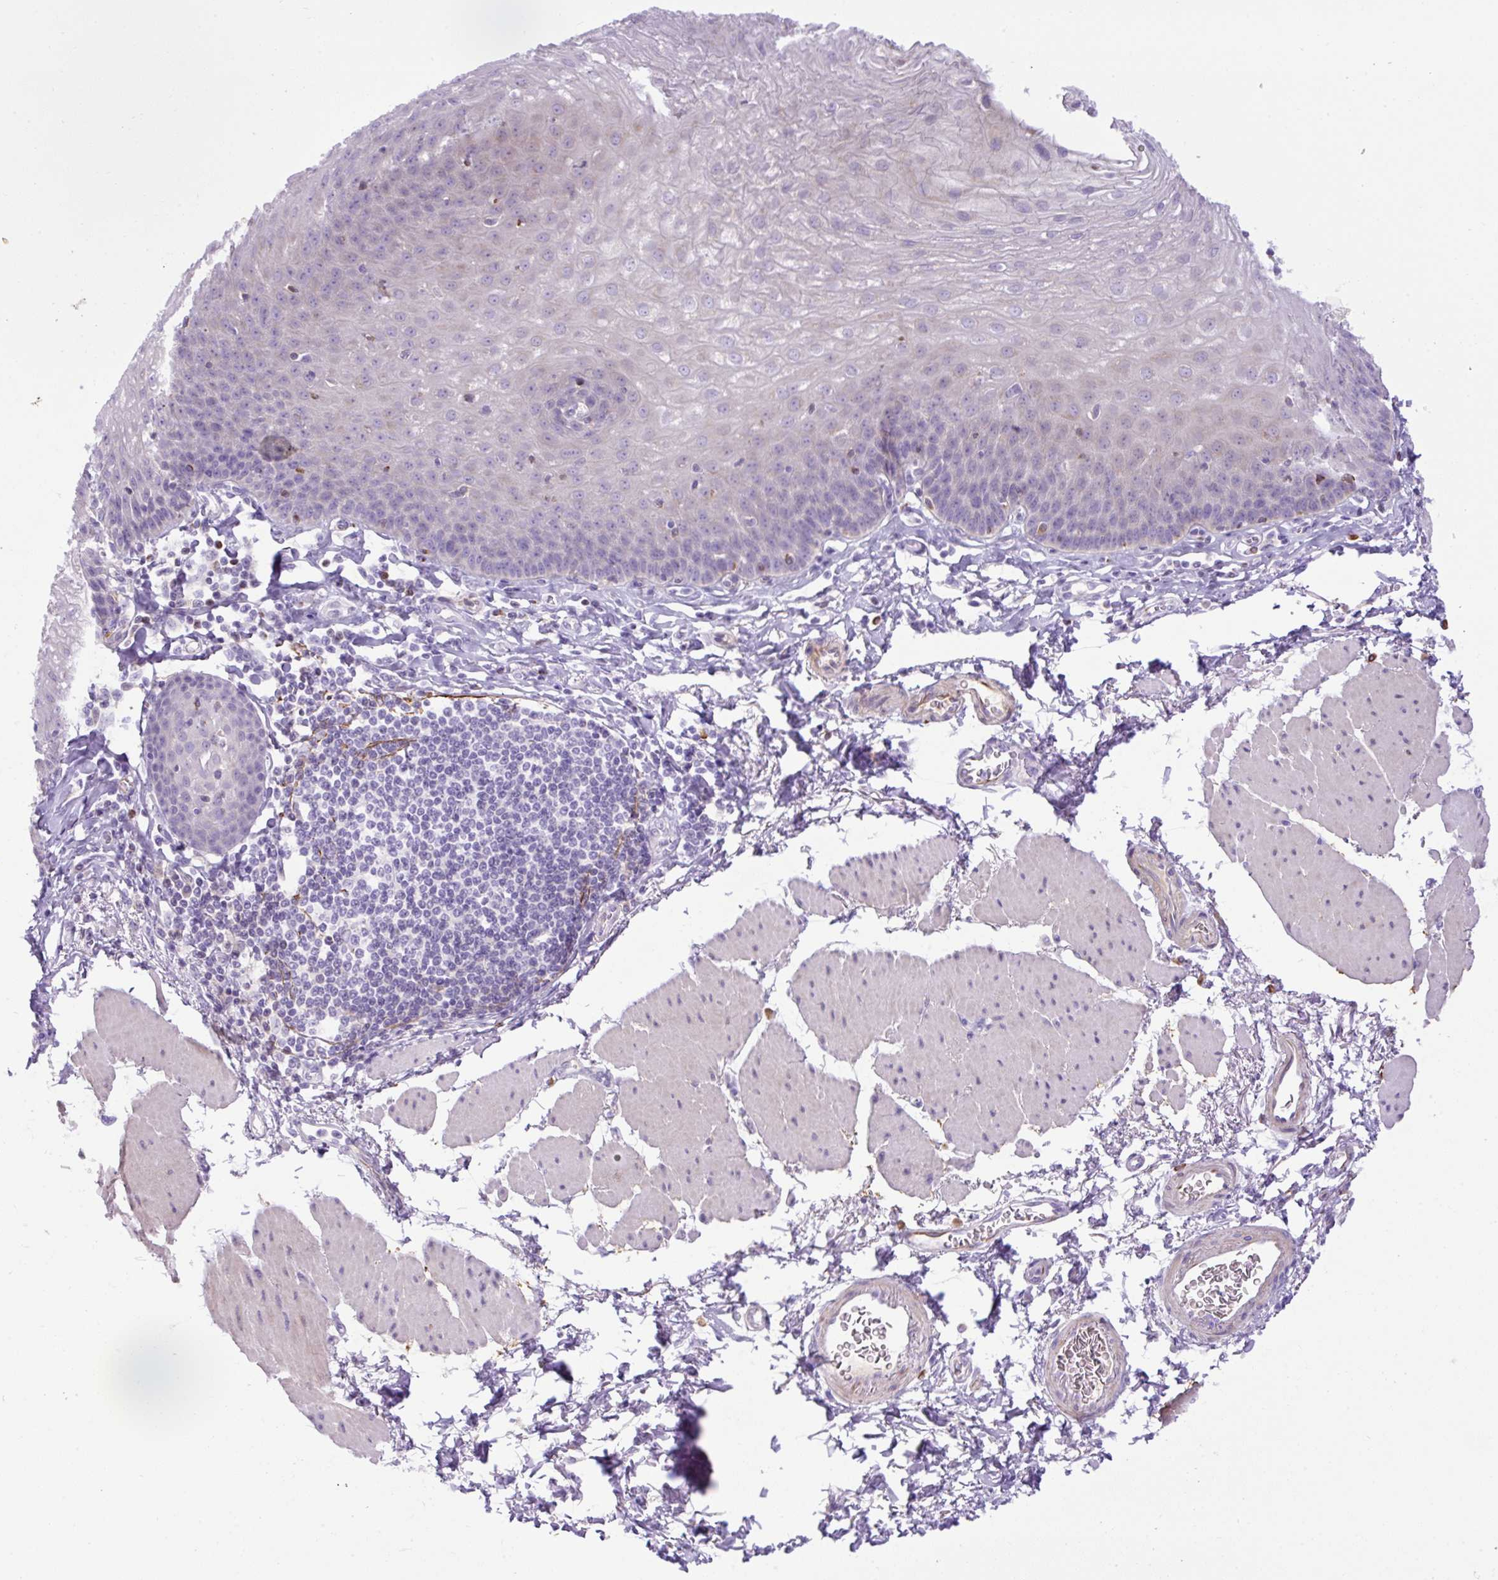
{"staining": {"intensity": "negative", "quantity": "none", "location": "none"}, "tissue": "esophagus", "cell_type": "Squamous epithelial cells", "image_type": "normal", "snomed": [{"axis": "morphology", "description": "Normal tissue, NOS"}, {"axis": "topography", "description": "Esophagus"}], "caption": "Protein analysis of unremarkable esophagus displays no significant expression in squamous epithelial cells. (DAB immunohistochemistry (IHC) visualized using brightfield microscopy, high magnification).", "gene": "SPTBN5", "patient": {"sex": "female", "age": 81}}